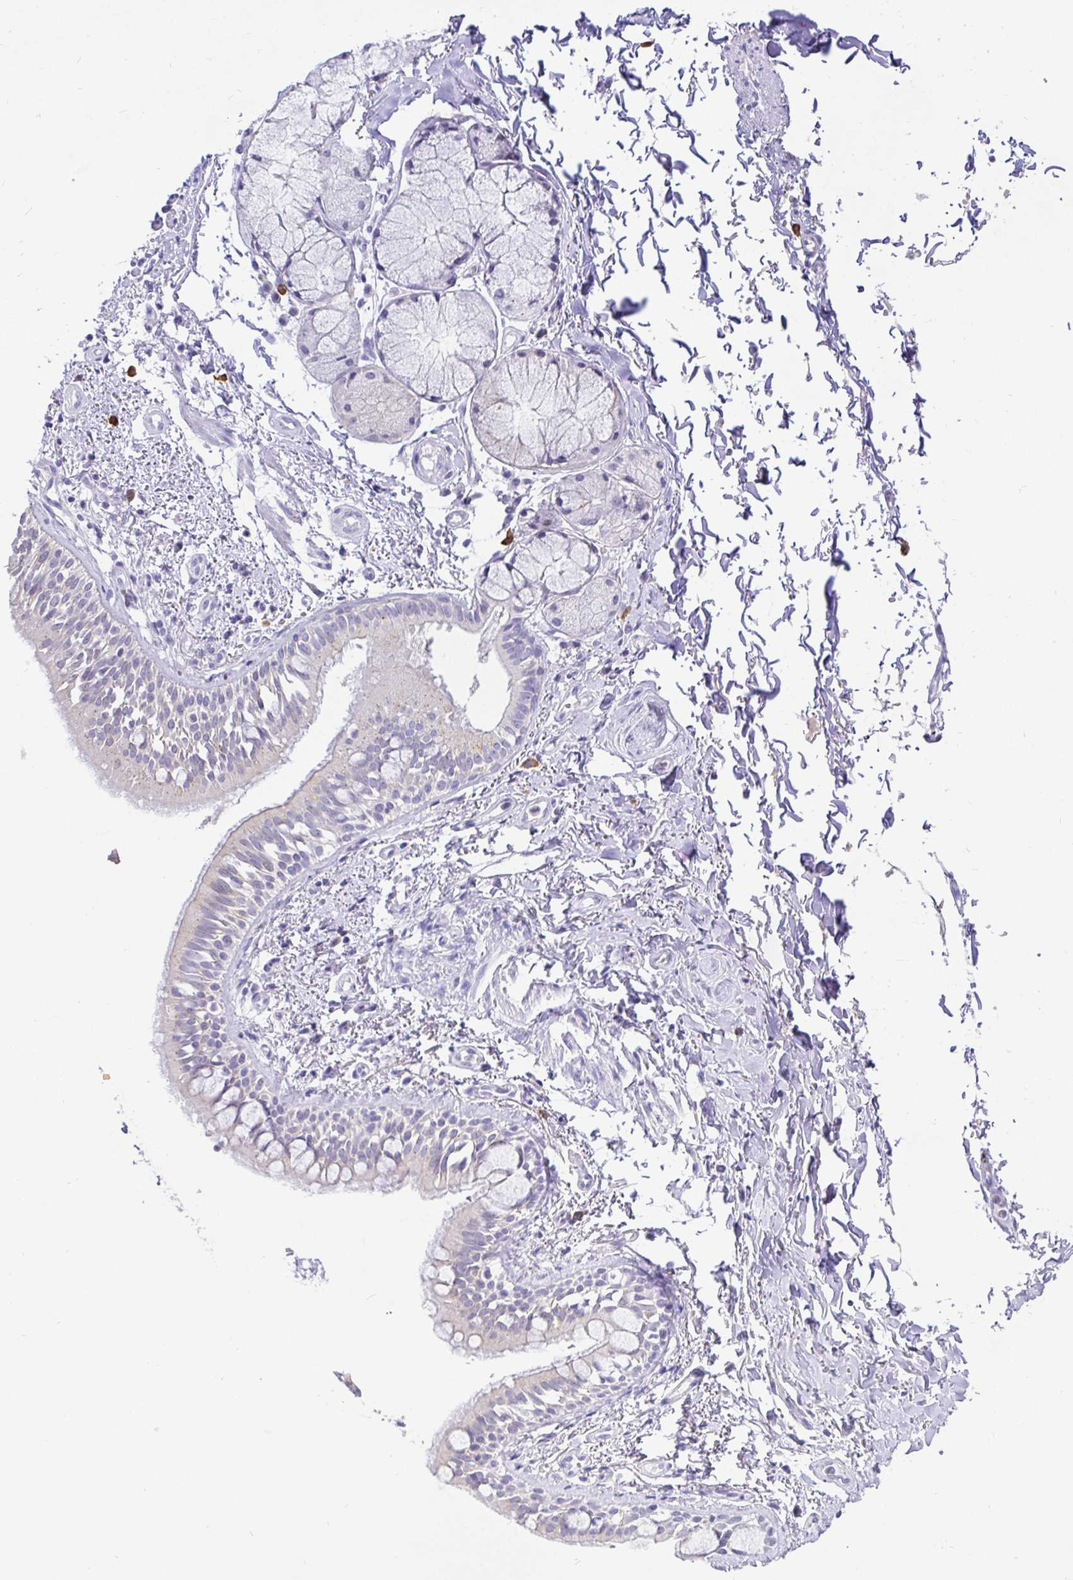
{"staining": {"intensity": "moderate", "quantity": "25%-75%", "location": "cytoplasmic/membranous"}, "tissue": "bronchus", "cell_type": "Respiratory epithelial cells", "image_type": "normal", "snomed": [{"axis": "morphology", "description": "Normal tissue, NOS"}, {"axis": "topography", "description": "Lymph node"}, {"axis": "topography", "description": "Cartilage tissue"}, {"axis": "topography", "description": "Bronchus"}], "caption": "Immunohistochemistry (IHC) (DAB) staining of benign human bronchus reveals moderate cytoplasmic/membranous protein expression in approximately 25%-75% of respiratory epithelial cells.", "gene": "EZHIP", "patient": {"sex": "female", "age": 70}}